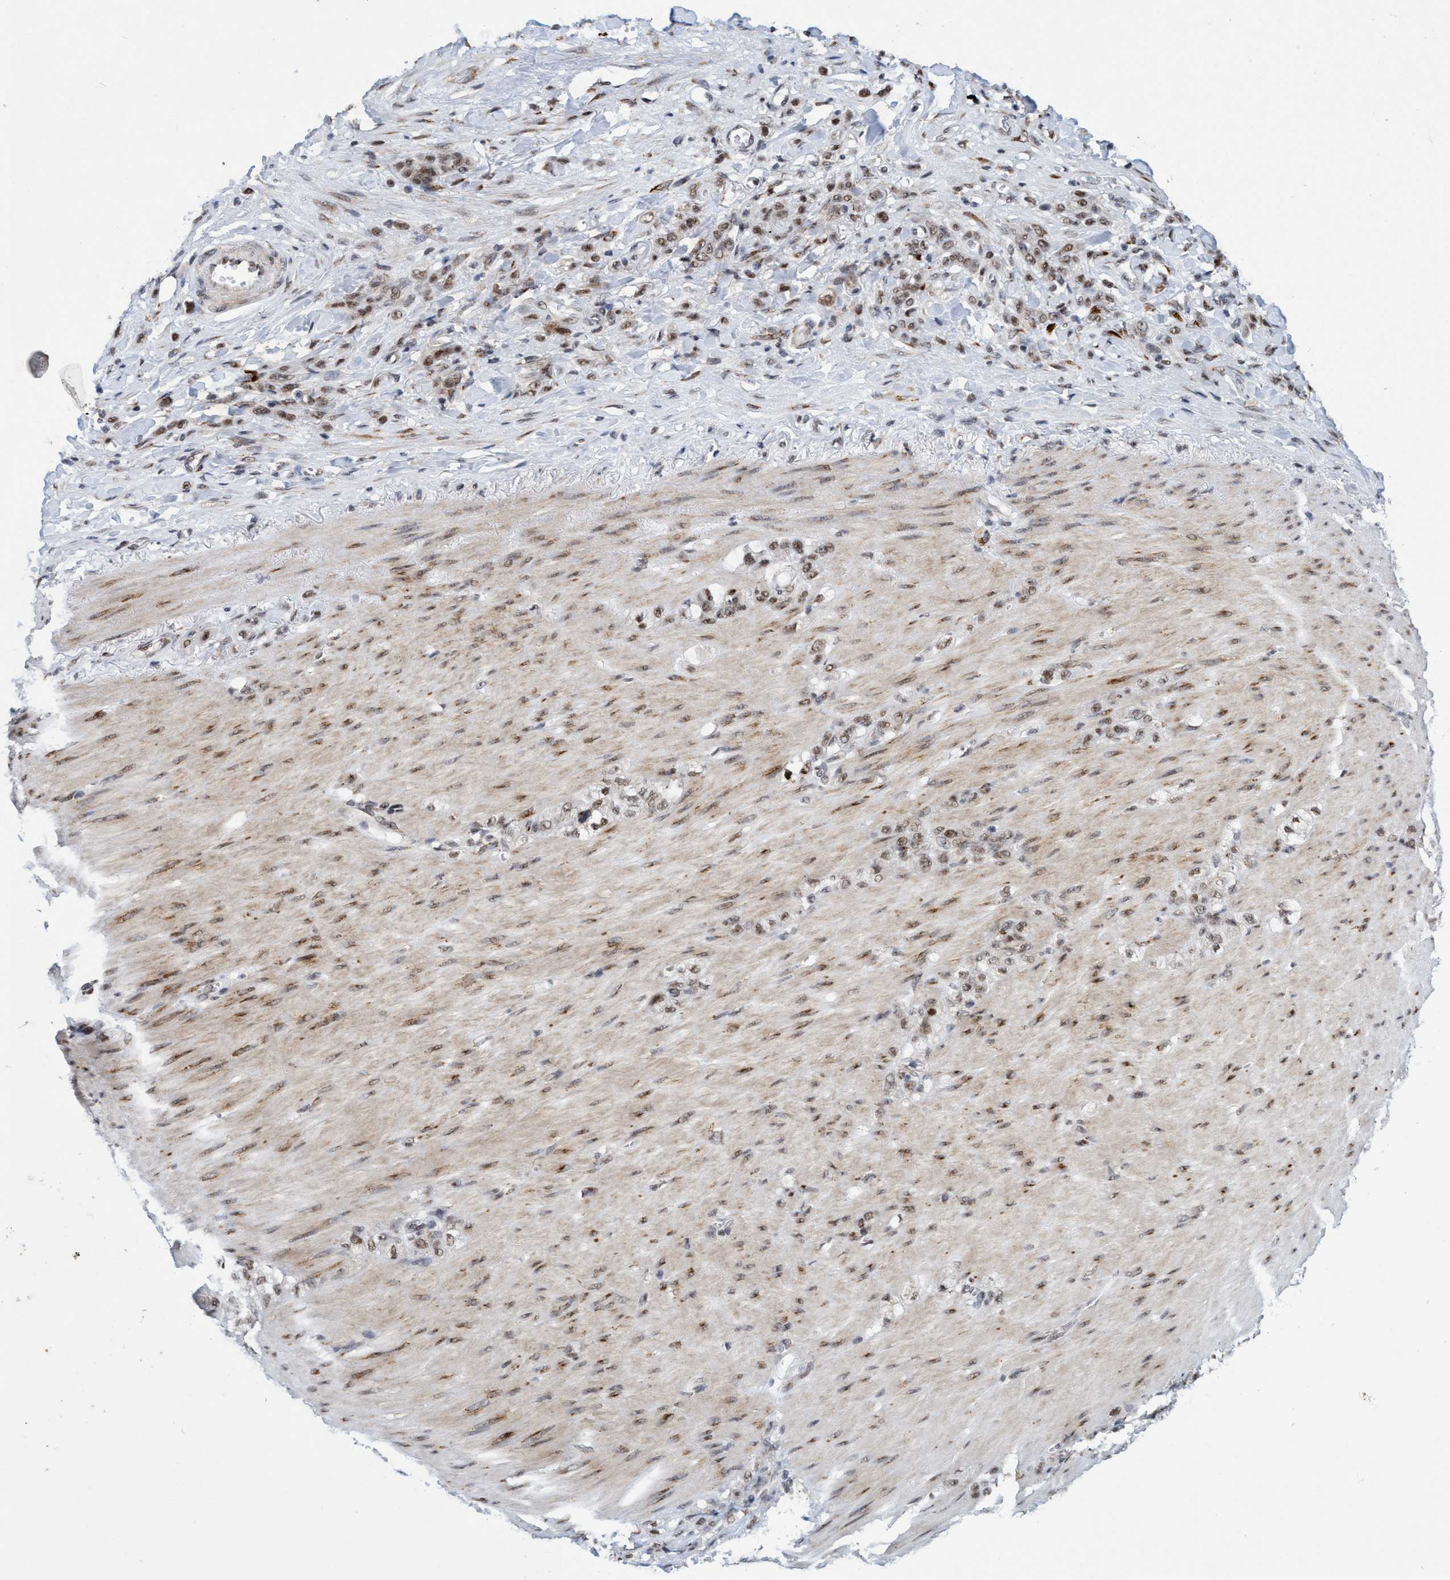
{"staining": {"intensity": "weak", "quantity": ">75%", "location": "nuclear"}, "tissue": "stomach cancer", "cell_type": "Tumor cells", "image_type": "cancer", "snomed": [{"axis": "morphology", "description": "Normal tissue, NOS"}, {"axis": "morphology", "description": "Adenocarcinoma, NOS"}, {"axis": "topography", "description": "Stomach"}], "caption": "The histopathology image reveals staining of stomach adenocarcinoma, revealing weak nuclear protein positivity (brown color) within tumor cells. Using DAB (3,3'-diaminobenzidine) (brown) and hematoxylin (blue) stains, captured at high magnification using brightfield microscopy.", "gene": "GLT6D1", "patient": {"sex": "male", "age": 82}}